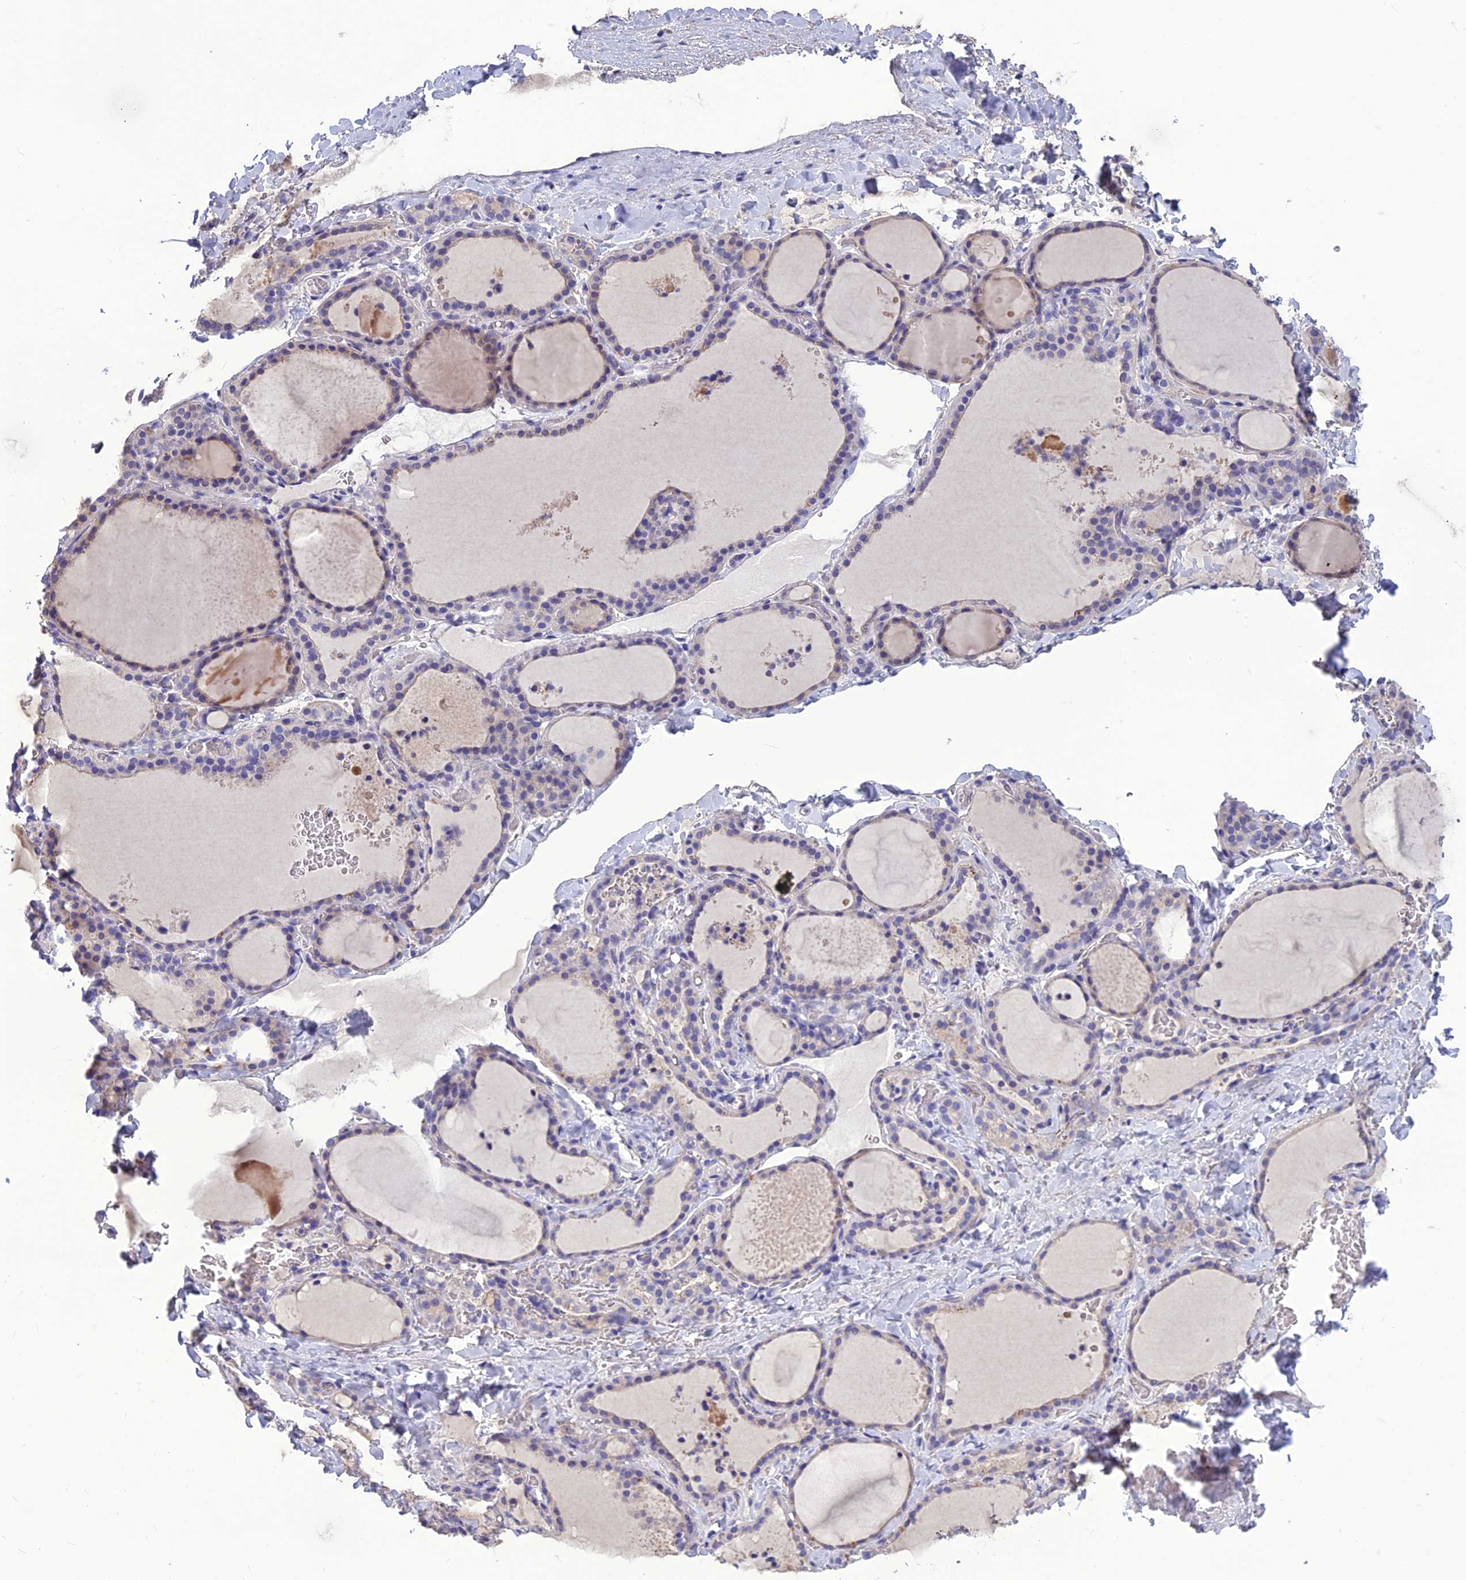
{"staining": {"intensity": "weak", "quantity": "25%-75%", "location": "cytoplasmic/membranous"}, "tissue": "thyroid gland", "cell_type": "Glandular cells", "image_type": "normal", "snomed": [{"axis": "morphology", "description": "Normal tissue, NOS"}, {"axis": "topography", "description": "Thyroid gland"}], "caption": "This photomicrograph shows immunohistochemistry staining of normal thyroid gland, with low weak cytoplasmic/membranous expression in about 25%-75% of glandular cells.", "gene": "BBS2", "patient": {"sex": "female", "age": 22}}